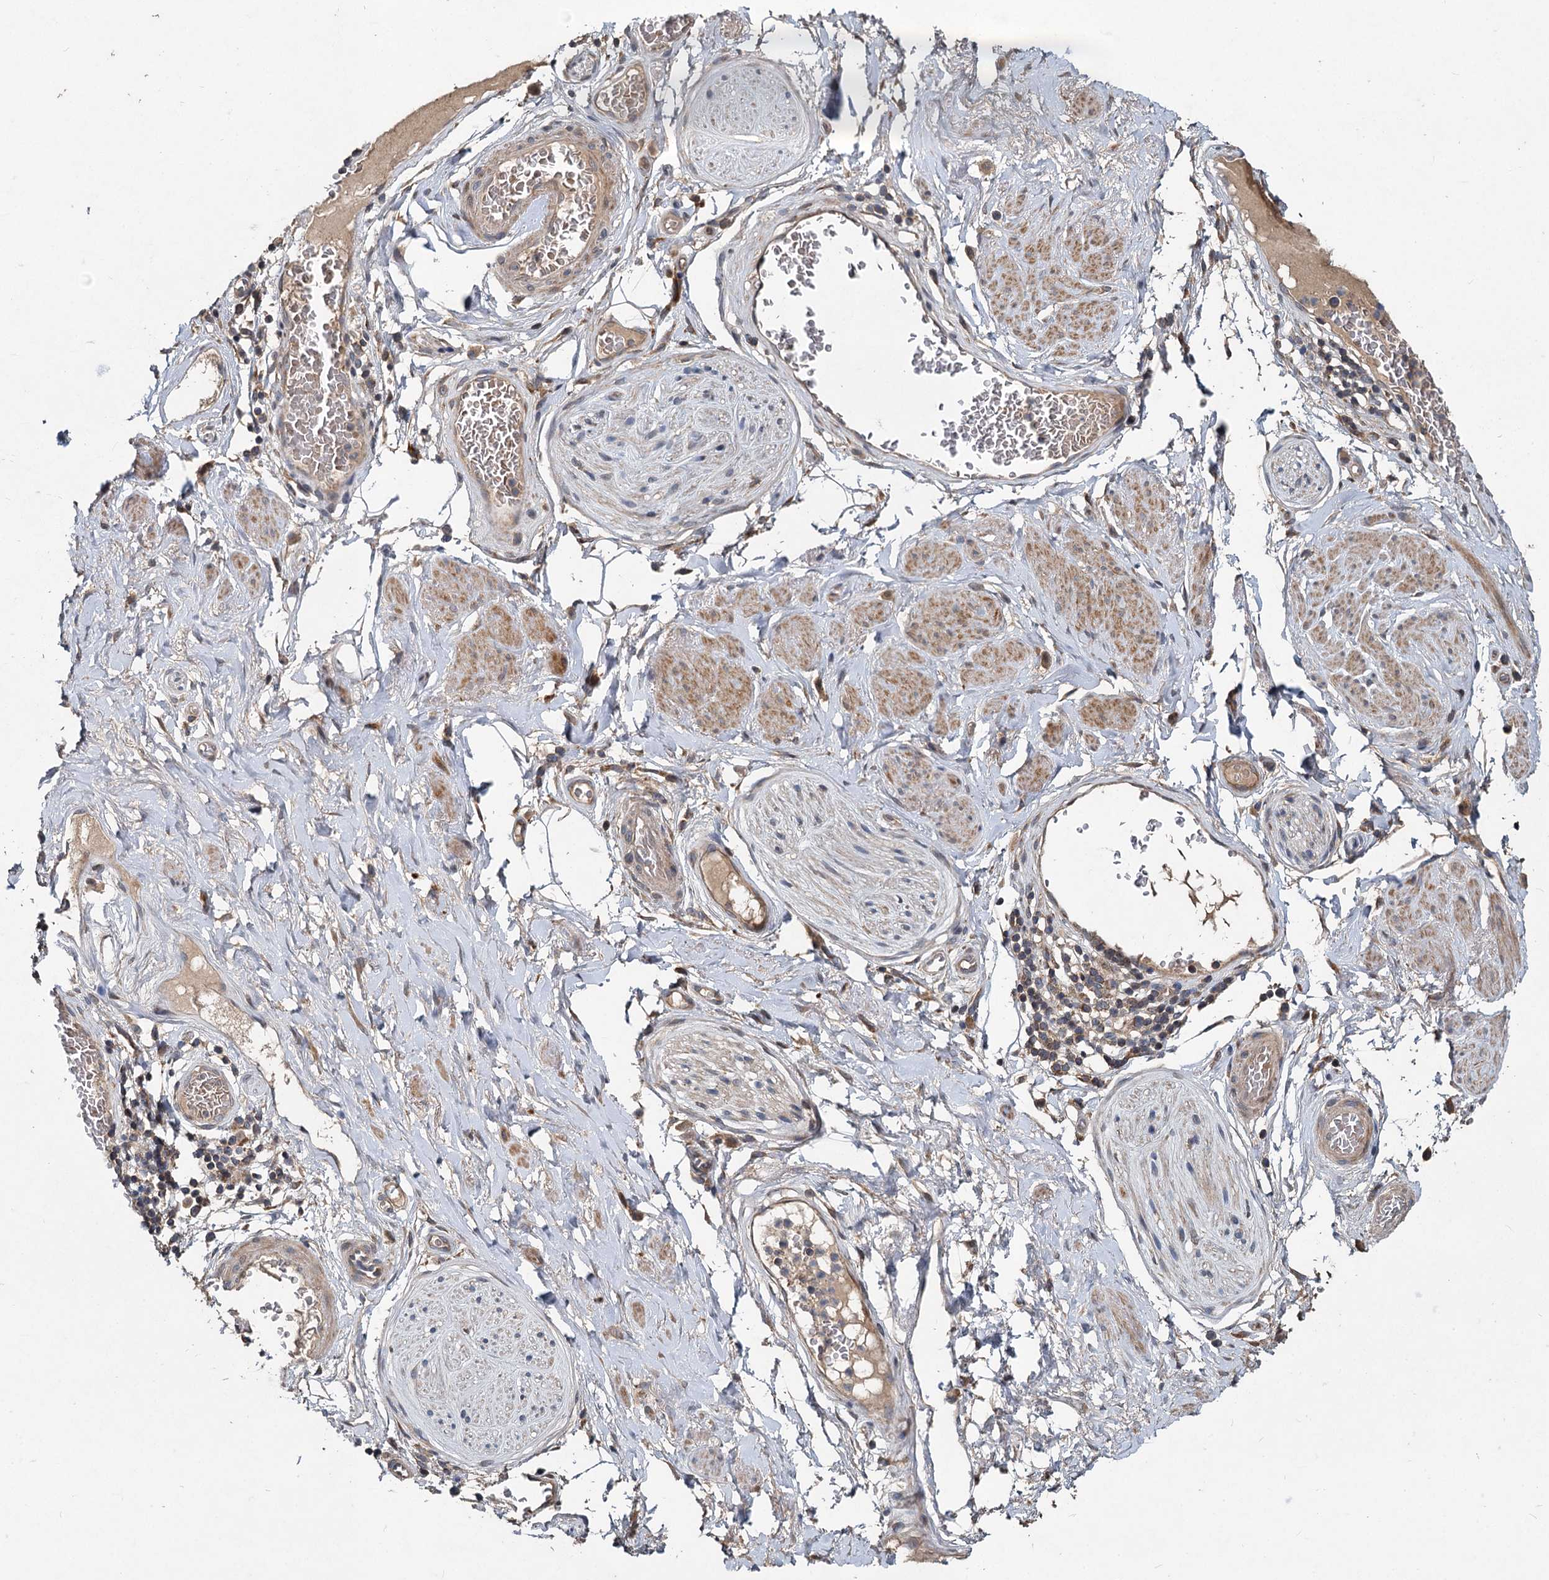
{"staining": {"intensity": "moderate", "quantity": ">75%", "location": "cytoplasmic/membranous"}, "tissue": "adipose tissue", "cell_type": "Adipocytes", "image_type": "normal", "snomed": [{"axis": "morphology", "description": "Normal tissue, NOS"}, {"axis": "morphology", "description": "Adenocarcinoma, NOS"}, {"axis": "topography", "description": "Rectum"}, {"axis": "topography", "description": "Vagina"}, {"axis": "topography", "description": "Peripheral nerve tissue"}], "caption": "Adipose tissue was stained to show a protein in brown. There is medium levels of moderate cytoplasmic/membranous expression in about >75% of adipocytes. Ihc stains the protein in brown and the nuclei are stained blue.", "gene": "OTUB1", "patient": {"sex": "female", "age": 71}}